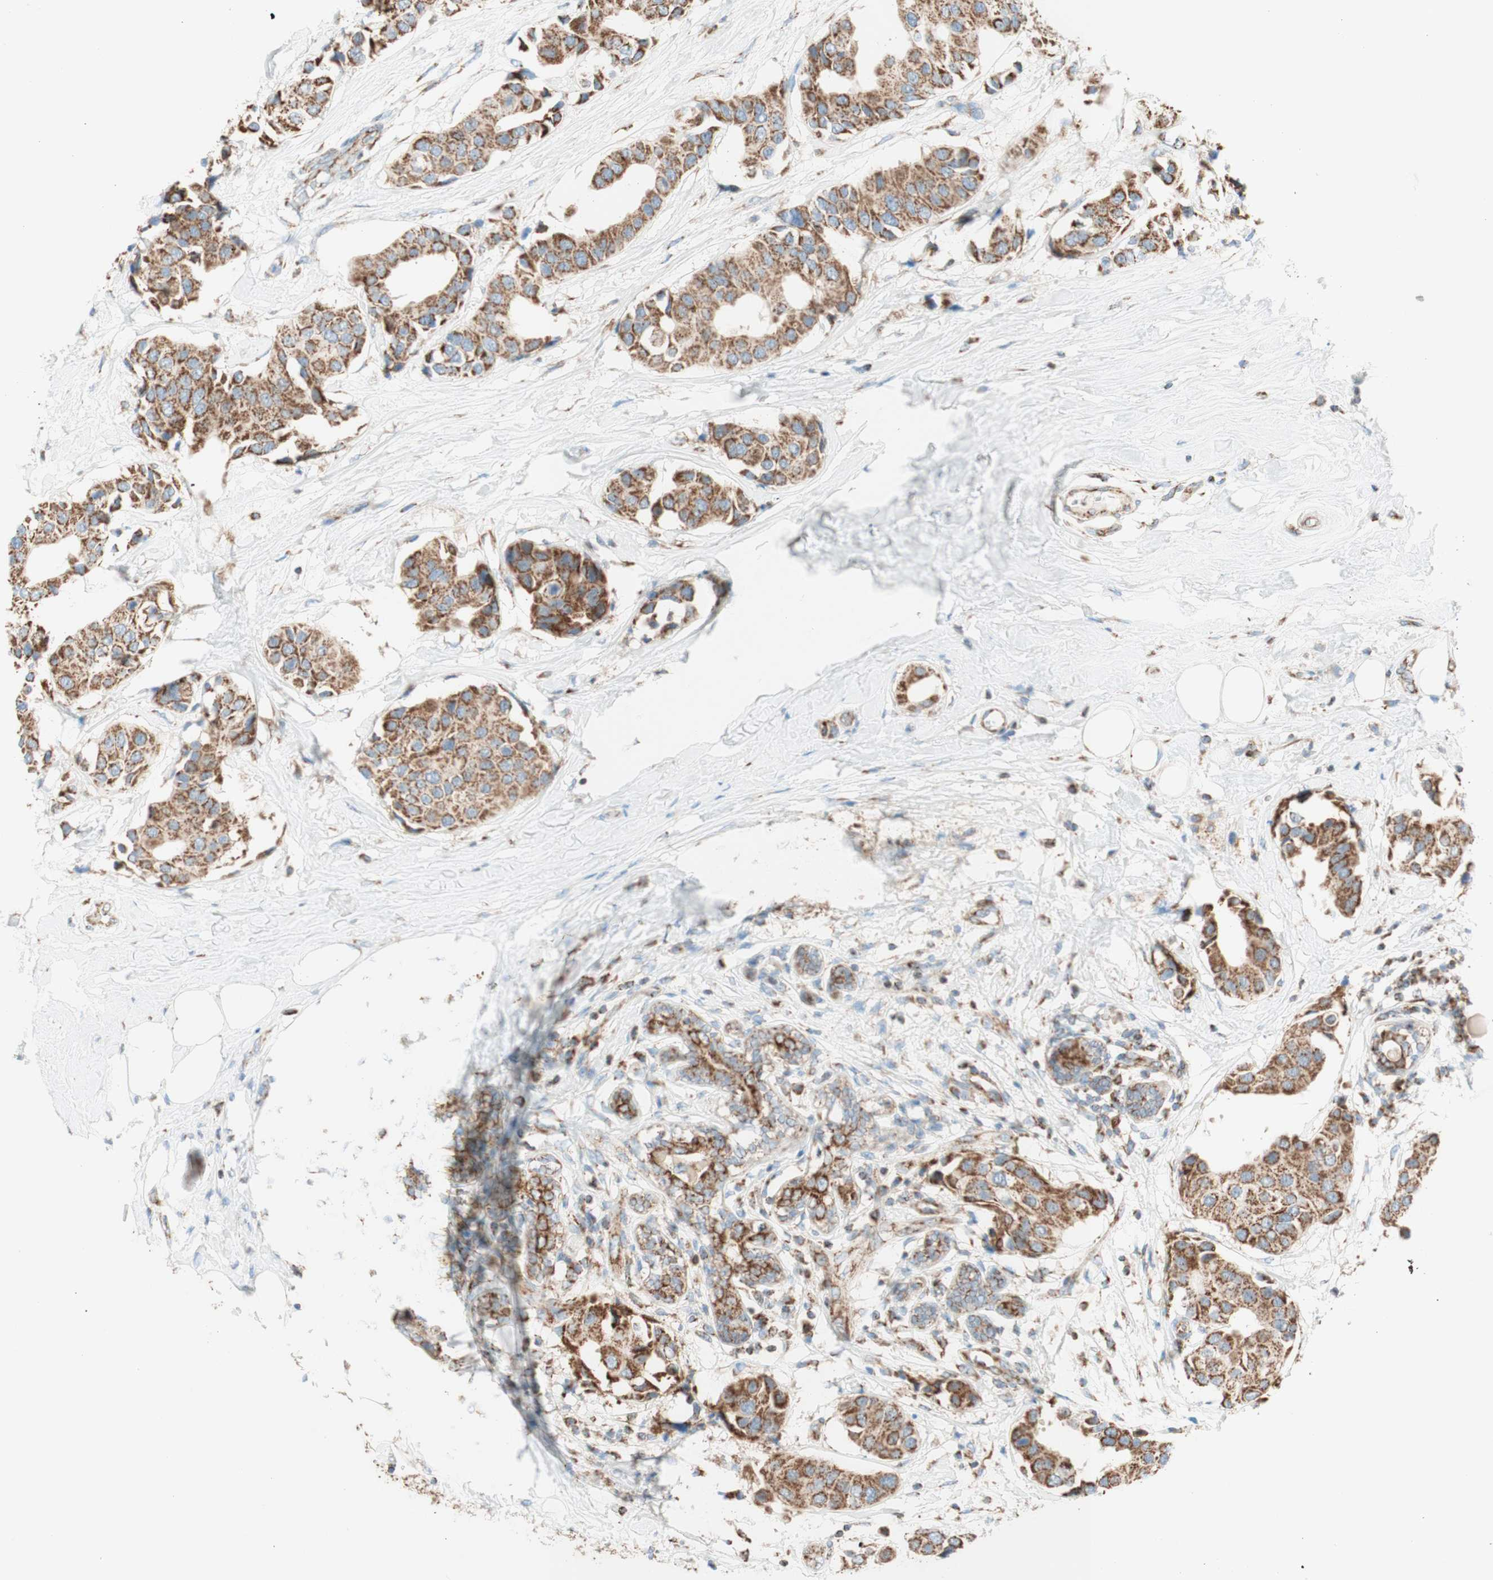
{"staining": {"intensity": "moderate", "quantity": ">75%", "location": "cytoplasmic/membranous"}, "tissue": "breast cancer", "cell_type": "Tumor cells", "image_type": "cancer", "snomed": [{"axis": "morphology", "description": "Normal tissue, NOS"}, {"axis": "morphology", "description": "Duct carcinoma"}, {"axis": "topography", "description": "Breast"}], "caption": "An IHC photomicrograph of tumor tissue is shown. Protein staining in brown shows moderate cytoplasmic/membranous positivity in intraductal carcinoma (breast) within tumor cells.", "gene": "TOMM20", "patient": {"sex": "female", "age": 39}}